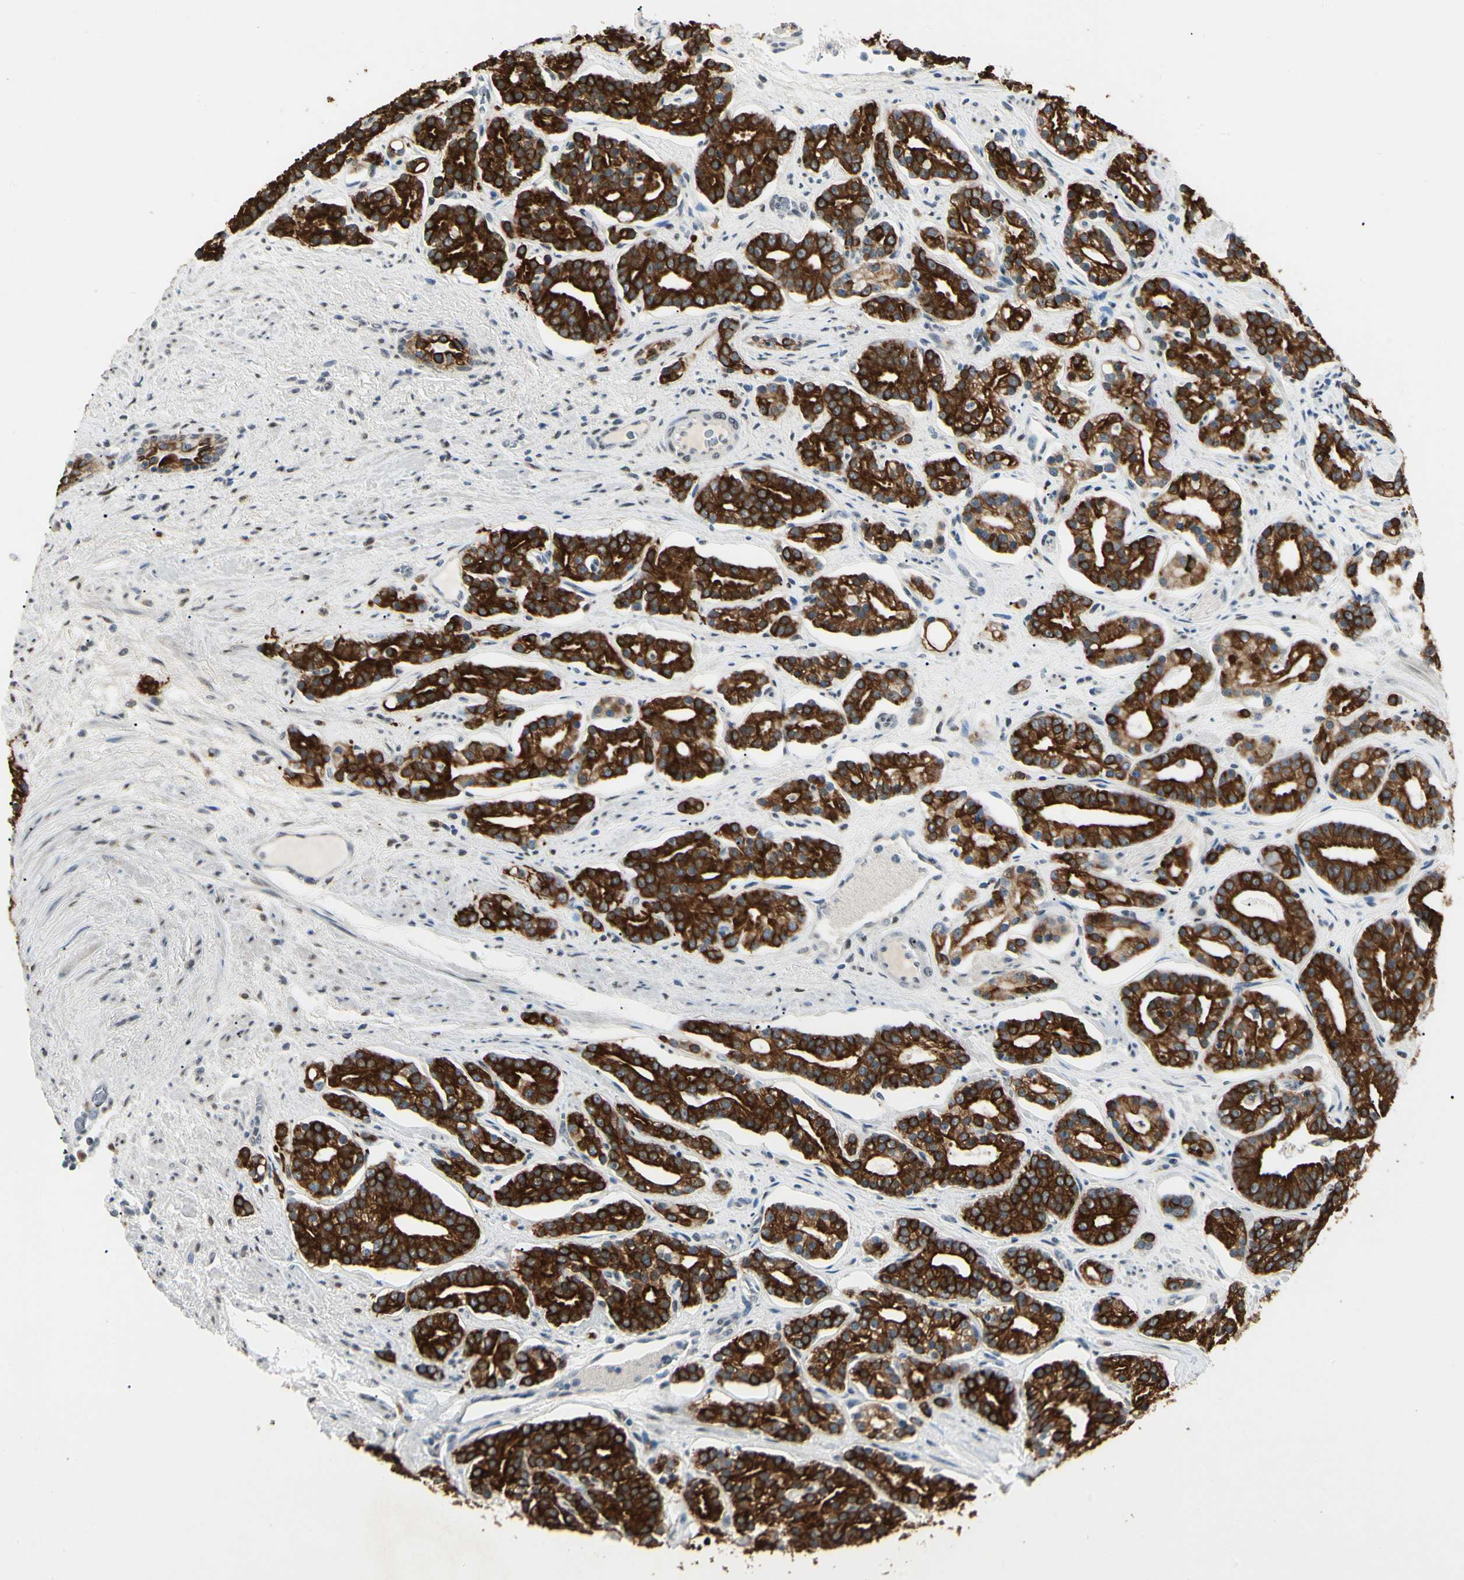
{"staining": {"intensity": "strong", "quantity": ">75%", "location": "cytoplasmic/membranous"}, "tissue": "prostate cancer", "cell_type": "Tumor cells", "image_type": "cancer", "snomed": [{"axis": "morphology", "description": "Adenocarcinoma, Low grade"}, {"axis": "topography", "description": "Prostate"}], "caption": "This micrograph demonstrates prostate cancer (low-grade adenocarcinoma) stained with IHC to label a protein in brown. The cytoplasmic/membranous of tumor cells show strong positivity for the protein. Nuclei are counter-stained blue.", "gene": "ATXN1", "patient": {"sex": "male", "age": 63}}